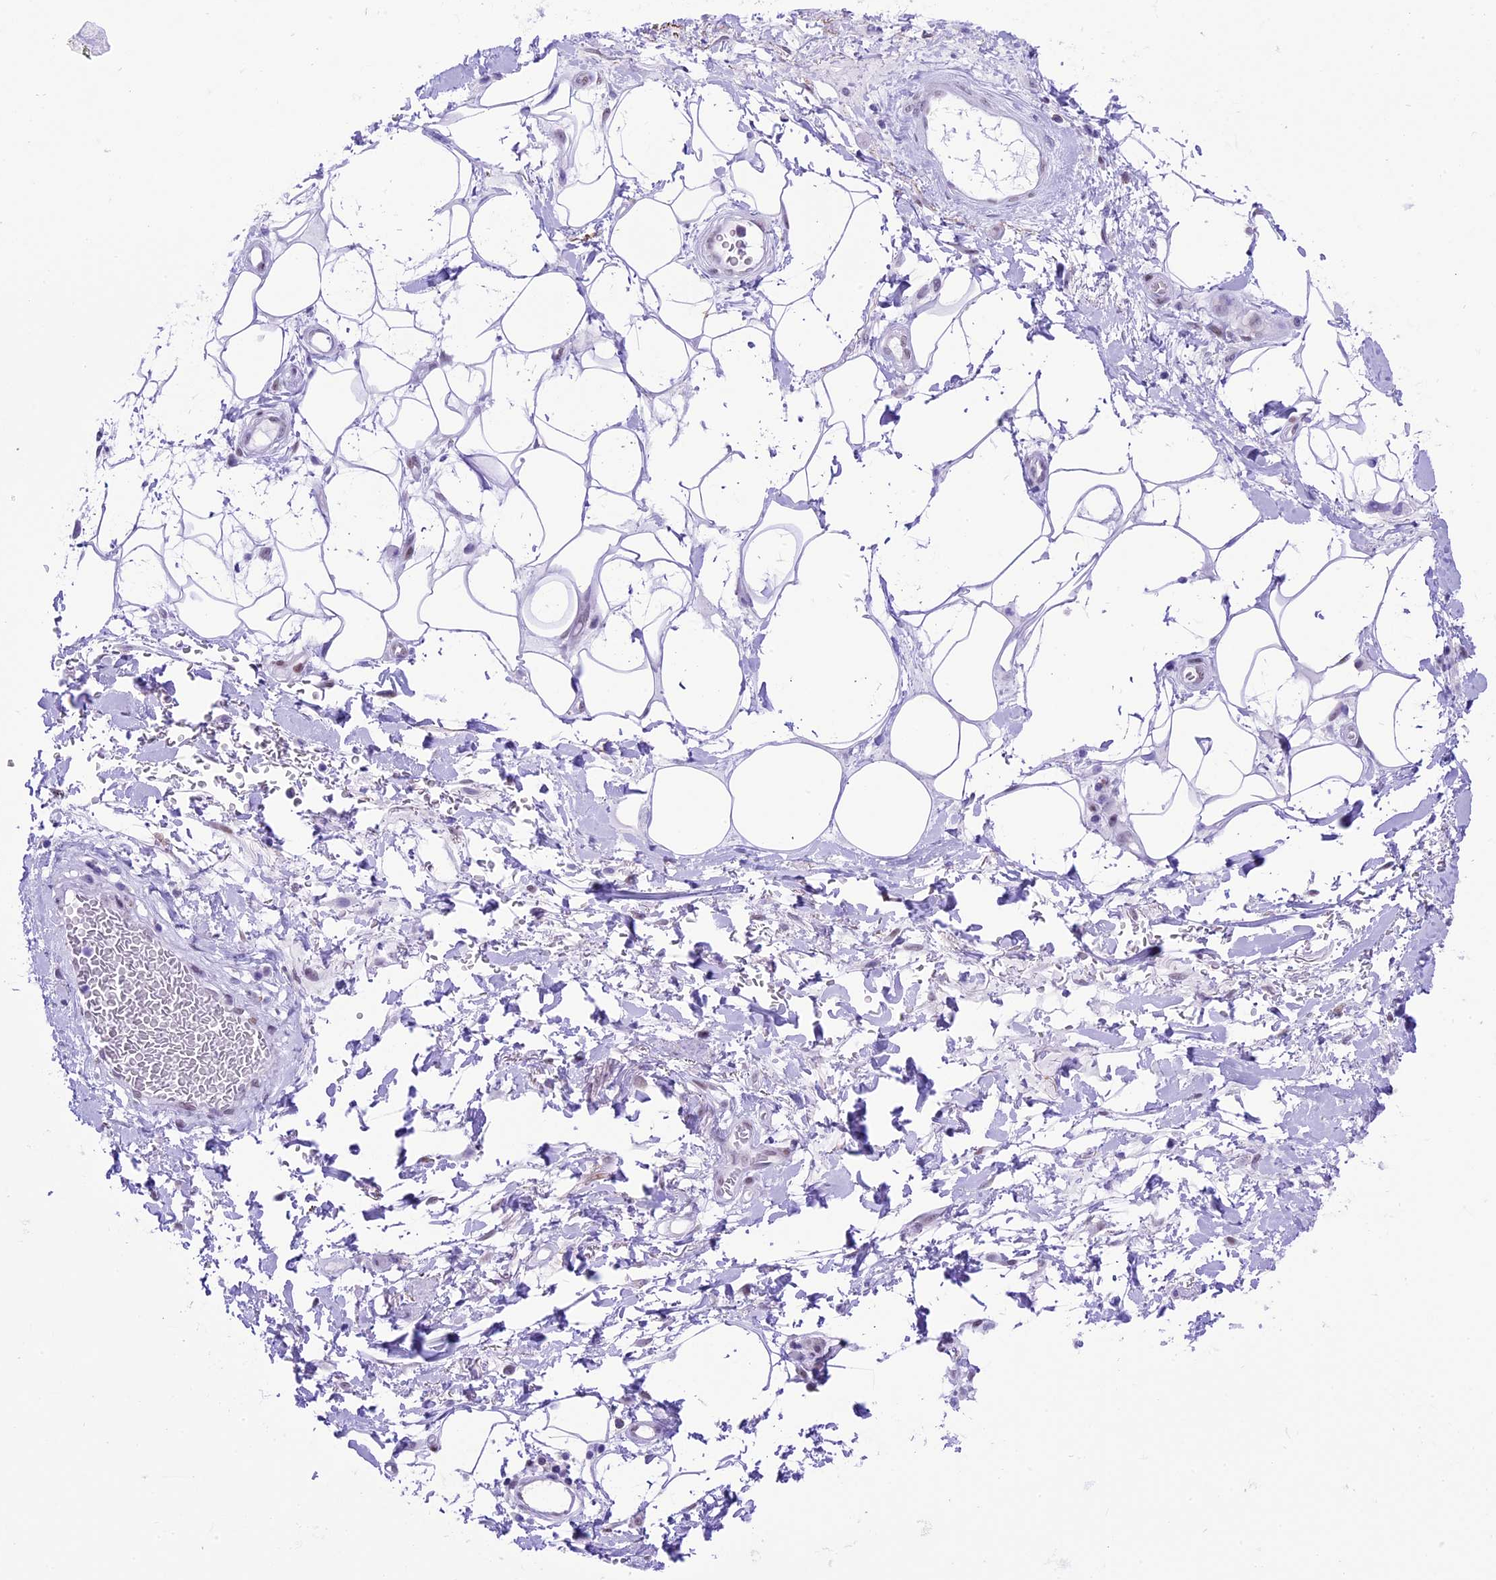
{"staining": {"intensity": "negative", "quantity": "none", "location": "none"}, "tissue": "adipose tissue", "cell_type": "Adipocytes", "image_type": "normal", "snomed": [{"axis": "morphology", "description": "Normal tissue, NOS"}, {"axis": "morphology", "description": "Adenocarcinoma, NOS"}, {"axis": "topography", "description": "Rectum"}, {"axis": "topography", "description": "Vagina"}, {"axis": "topography", "description": "Peripheral nerve tissue"}], "caption": "IHC of normal human adipose tissue displays no positivity in adipocytes.", "gene": "RPS6KB1", "patient": {"sex": "female", "age": 71}}